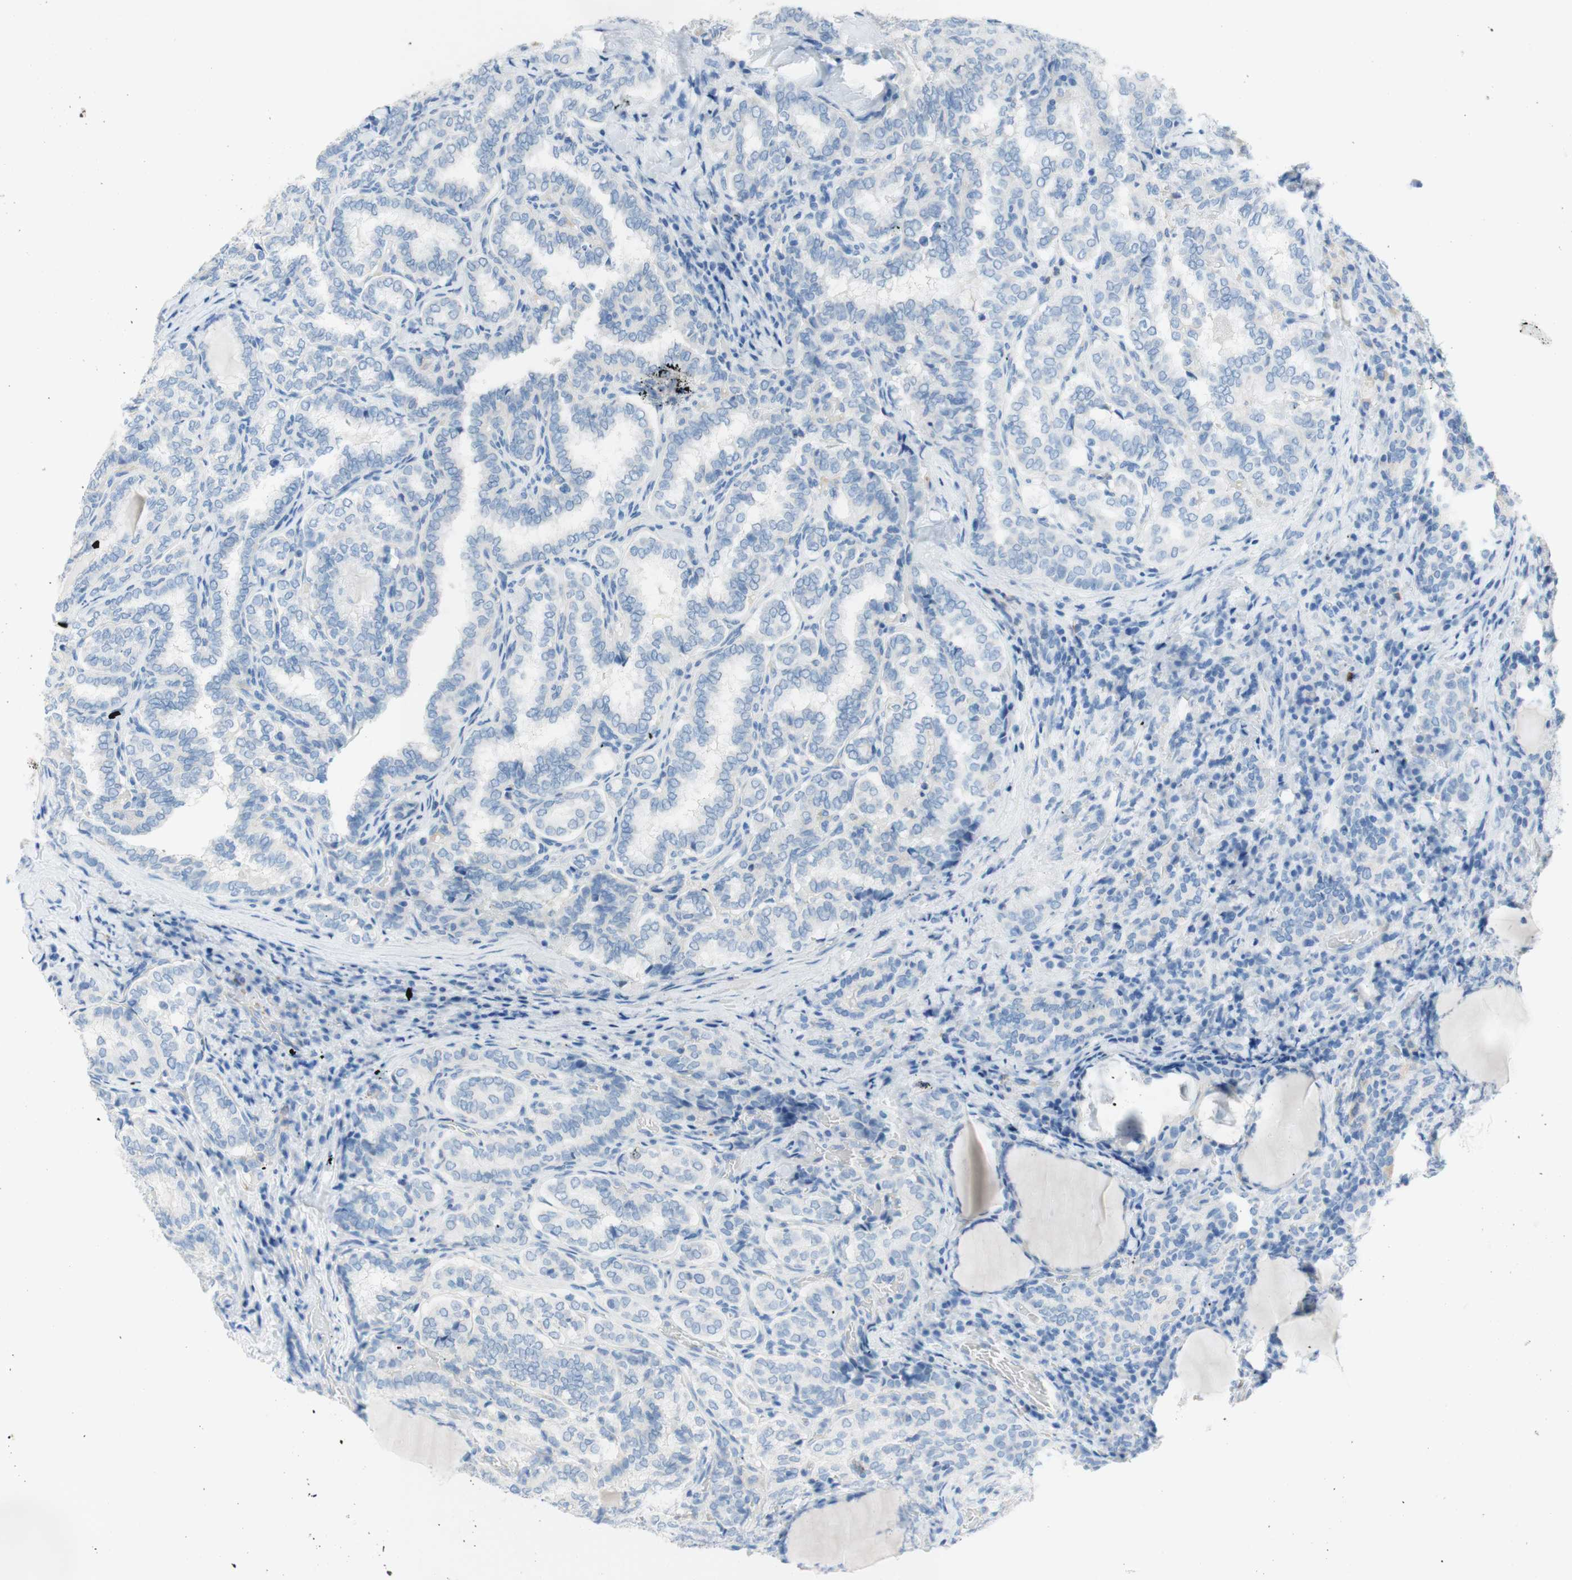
{"staining": {"intensity": "negative", "quantity": "none", "location": "none"}, "tissue": "thyroid cancer", "cell_type": "Tumor cells", "image_type": "cancer", "snomed": [{"axis": "morphology", "description": "Normal tissue, NOS"}, {"axis": "morphology", "description": "Papillary adenocarcinoma, NOS"}, {"axis": "topography", "description": "Thyroid gland"}], "caption": "IHC of papillary adenocarcinoma (thyroid) shows no positivity in tumor cells.", "gene": "CEACAM1", "patient": {"sex": "female", "age": 30}}